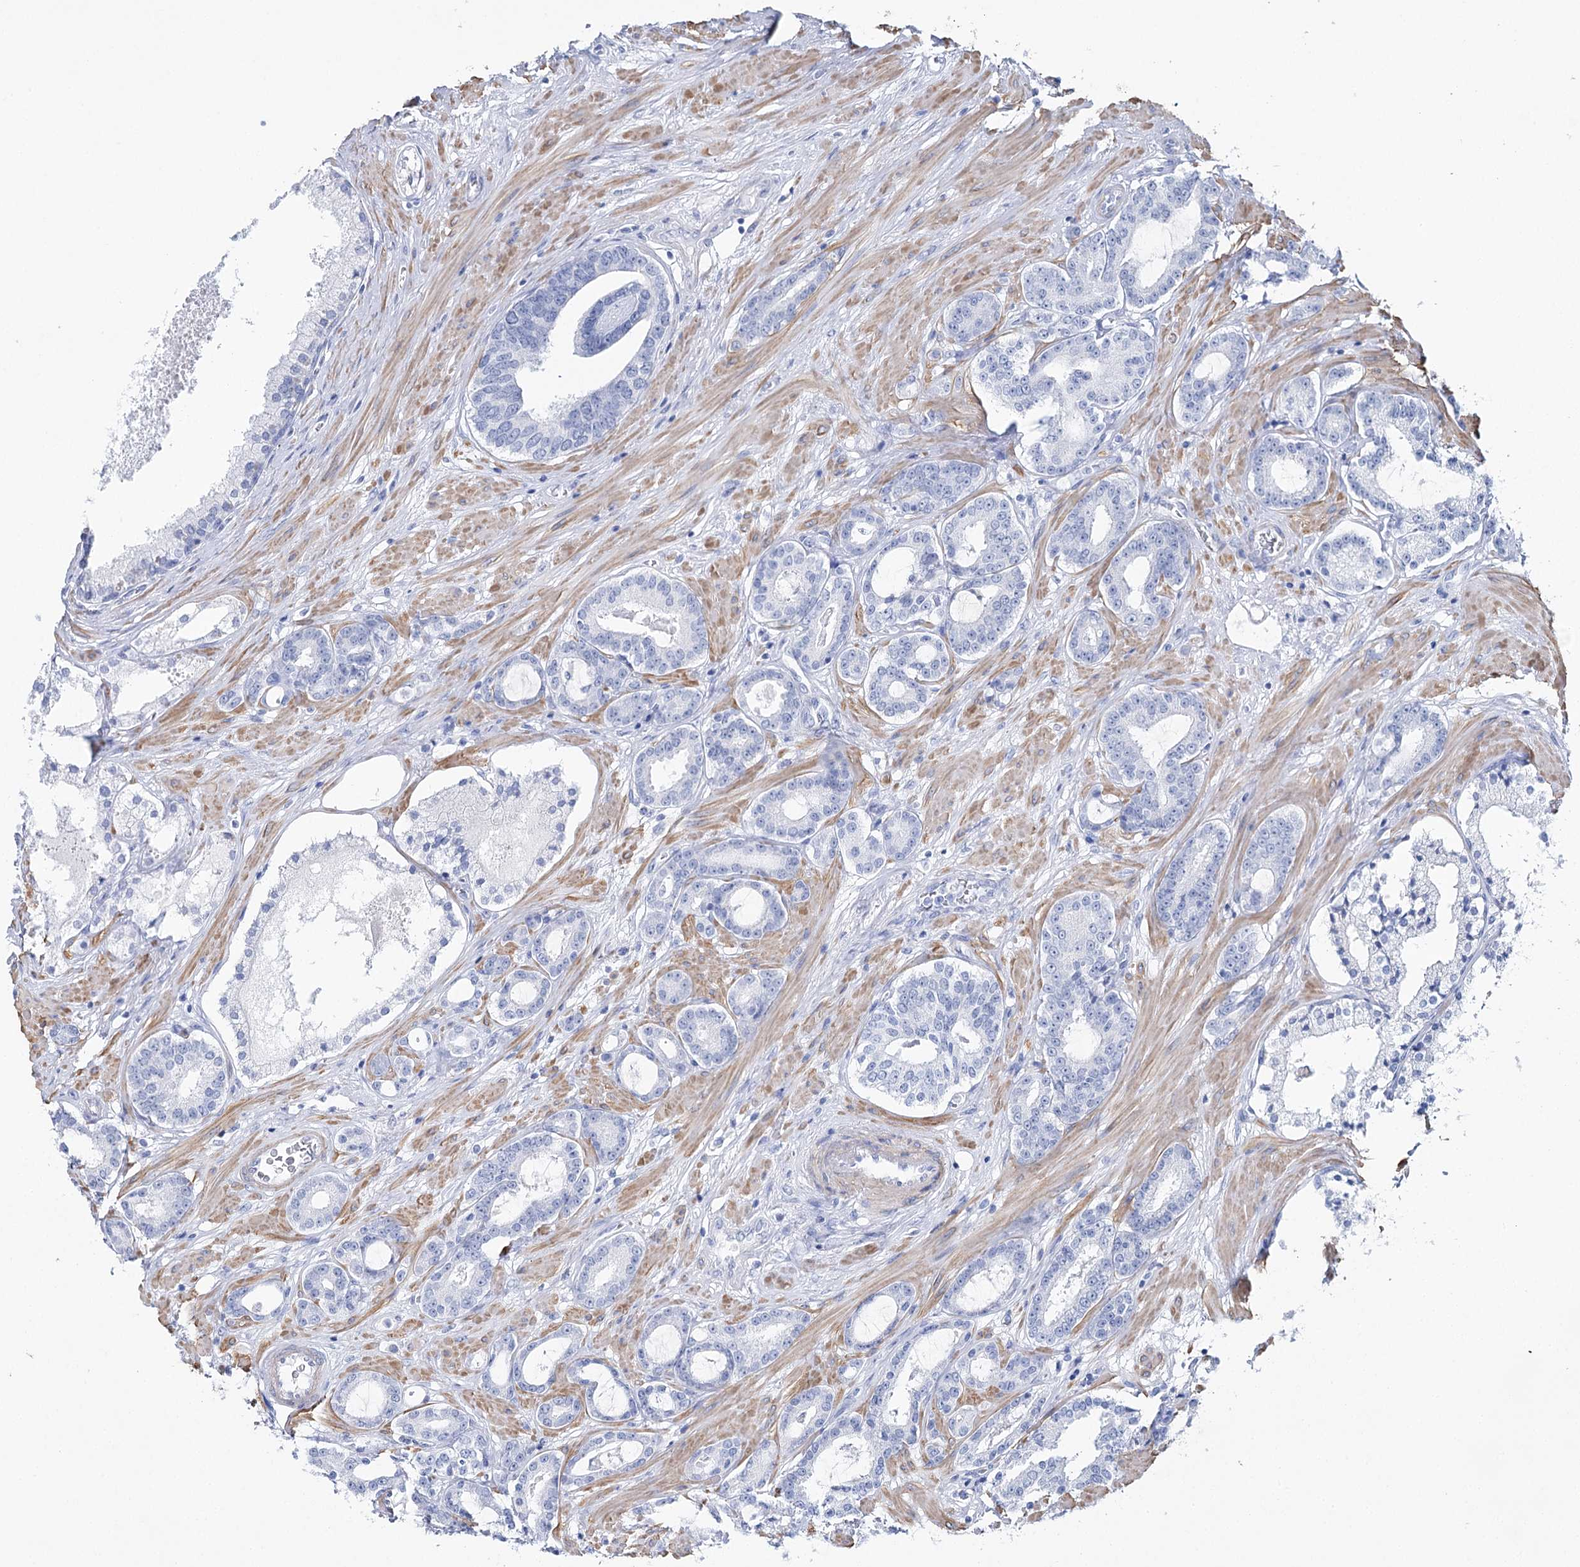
{"staining": {"intensity": "negative", "quantity": "none", "location": "none"}, "tissue": "prostate cancer", "cell_type": "Tumor cells", "image_type": "cancer", "snomed": [{"axis": "morphology", "description": "Adenocarcinoma, High grade"}, {"axis": "topography", "description": "Prostate"}], "caption": "Prostate cancer stained for a protein using IHC shows no positivity tumor cells.", "gene": "CSN3", "patient": {"sex": "male", "age": 58}}